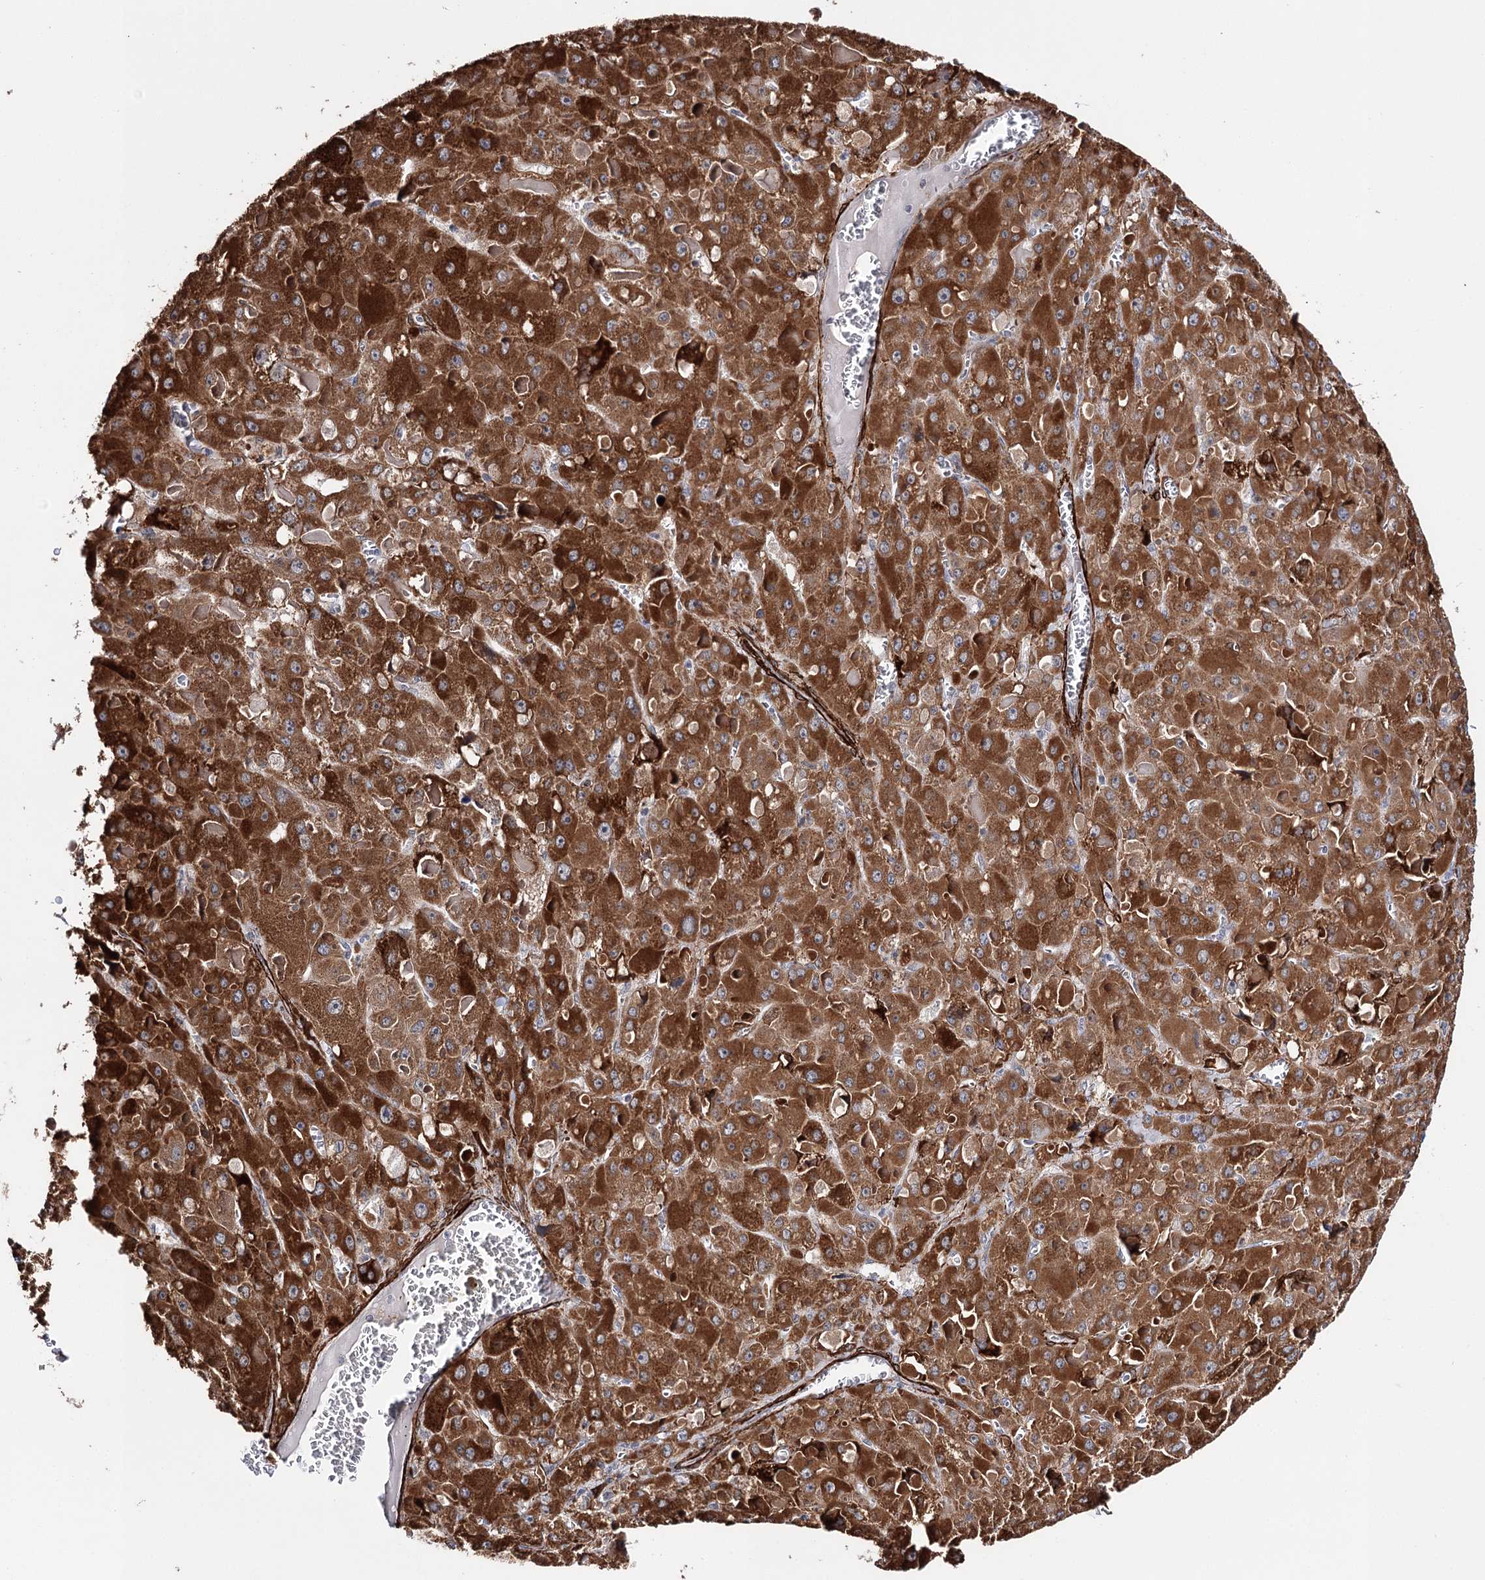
{"staining": {"intensity": "strong", "quantity": ">75%", "location": "cytoplasmic/membranous"}, "tissue": "liver cancer", "cell_type": "Tumor cells", "image_type": "cancer", "snomed": [{"axis": "morphology", "description": "Carcinoma, Hepatocellular, NOS"}, {"axis": "topography", "description": "Liver"}], "caption": "There is high levels of strong cytoplasmic/membranous expression in tumor cells of liver cancer, as demonstrated by immunohistochemical staining (brown color).", "gene": "CFAP46", "patient": {"sex": "female", "age": 73}}